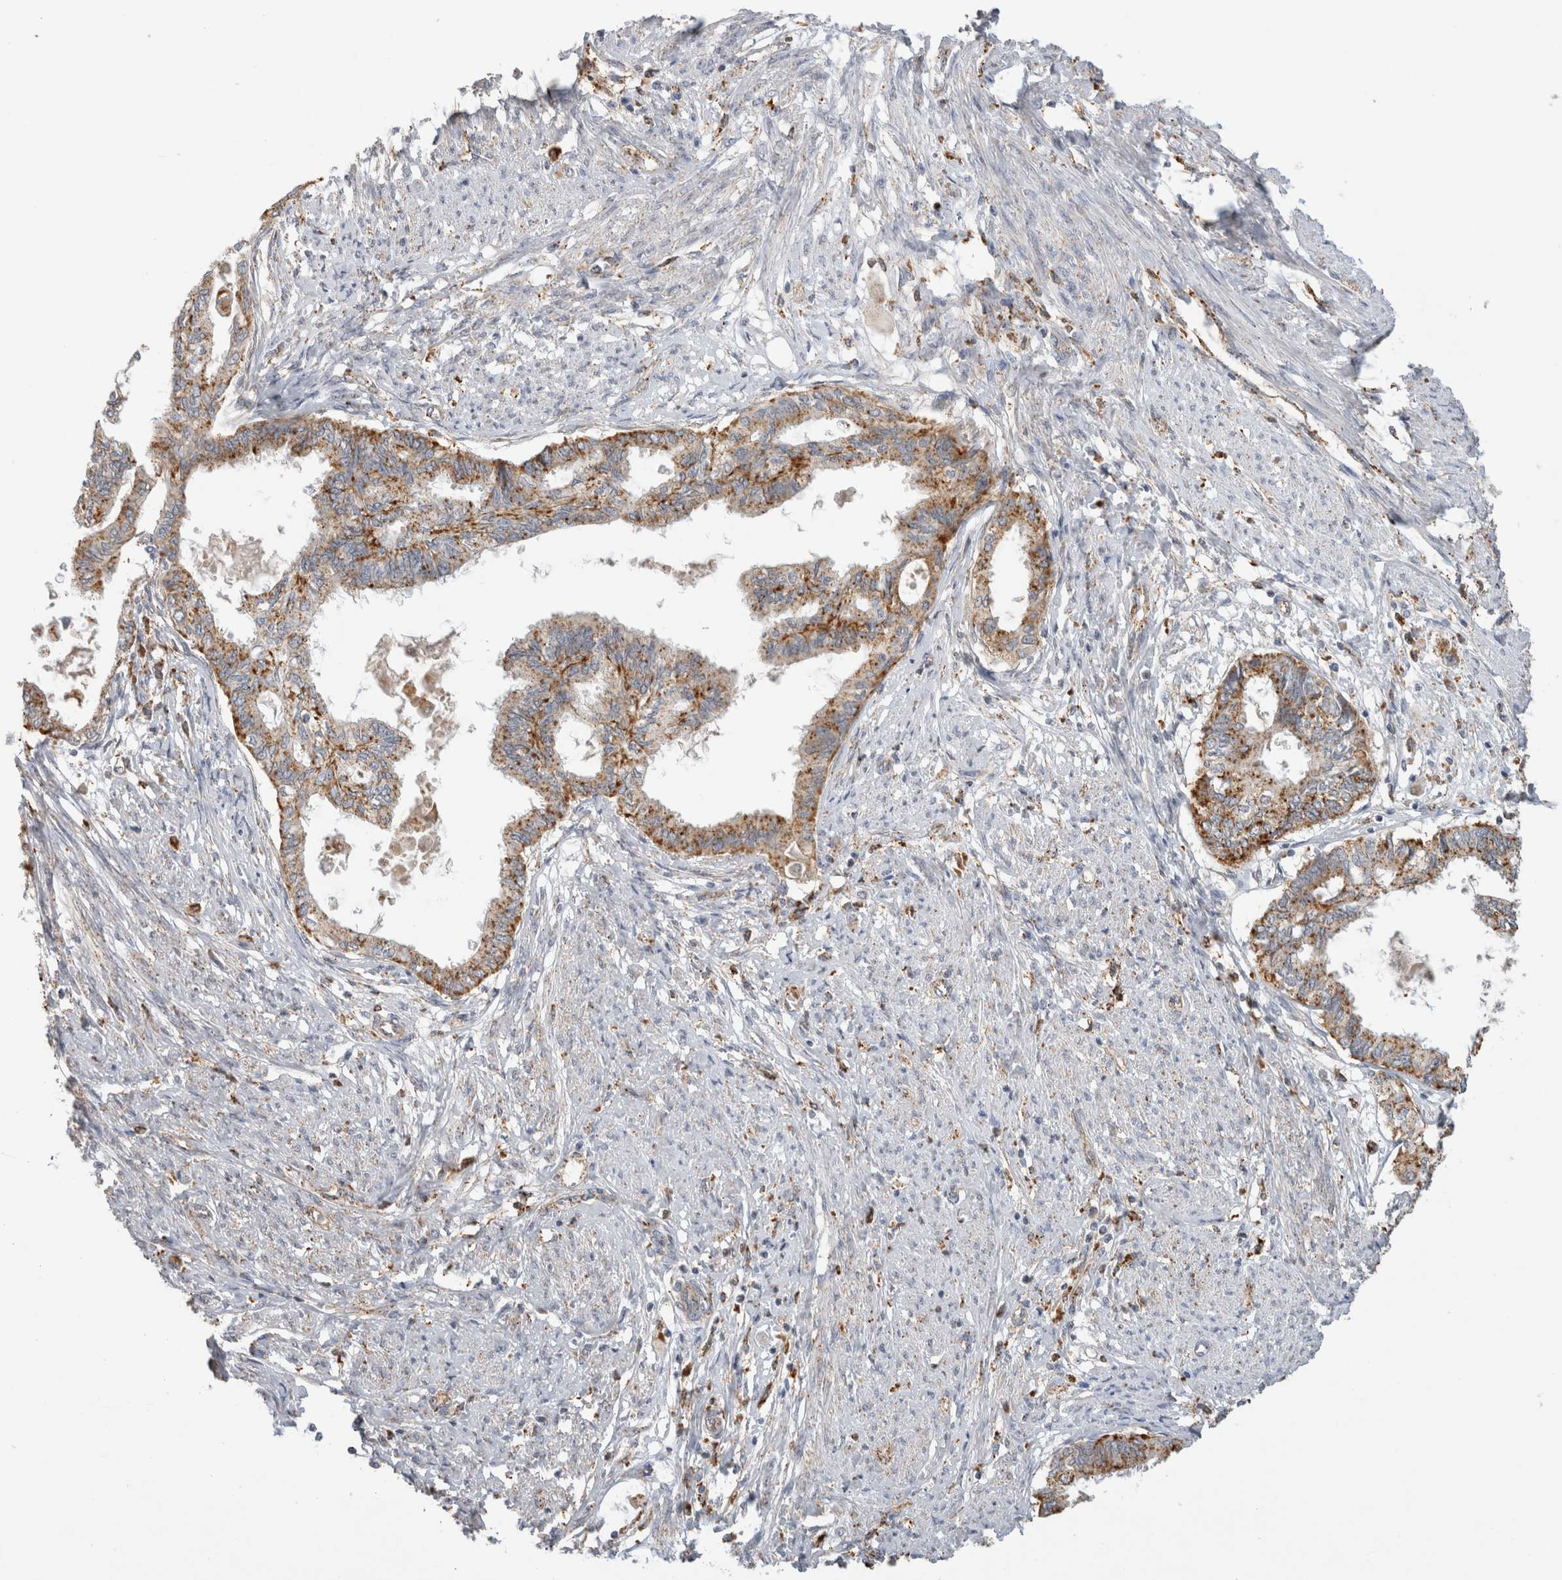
{"staining": {"intensity": "moderate", "quantity": ">75%", "location": "cytoplasmic/membranous"}, "tissue": "cervical cancer", "cell_type": "Tumor cells", "image_type": "cancer", "snomed": [{"axis": "morphology", "description": "Normal tissue, NOS"}, {"axis": "morphology", "description": "Adenocarcinoma, NOS"}, {"axis": "topography", "description": "Cervix"}, {"axis": "topography", "description": "Endometrium"}], "caption": "Immunohistochemistry (IHC) (DAB (3,3'-diaminobenzidine)) staining of cervical cancer reveals moderate cytoplasmic/membranous protein expression in about >75% of tumor cells. (Stains: DAB (3,3'-diaminobenzidine) in brown, nuclei in blue, Microscopy: brightfield microscopy at high magnification).", "gene": "GNS", "patient": {"sex": "female", "age": 86}}